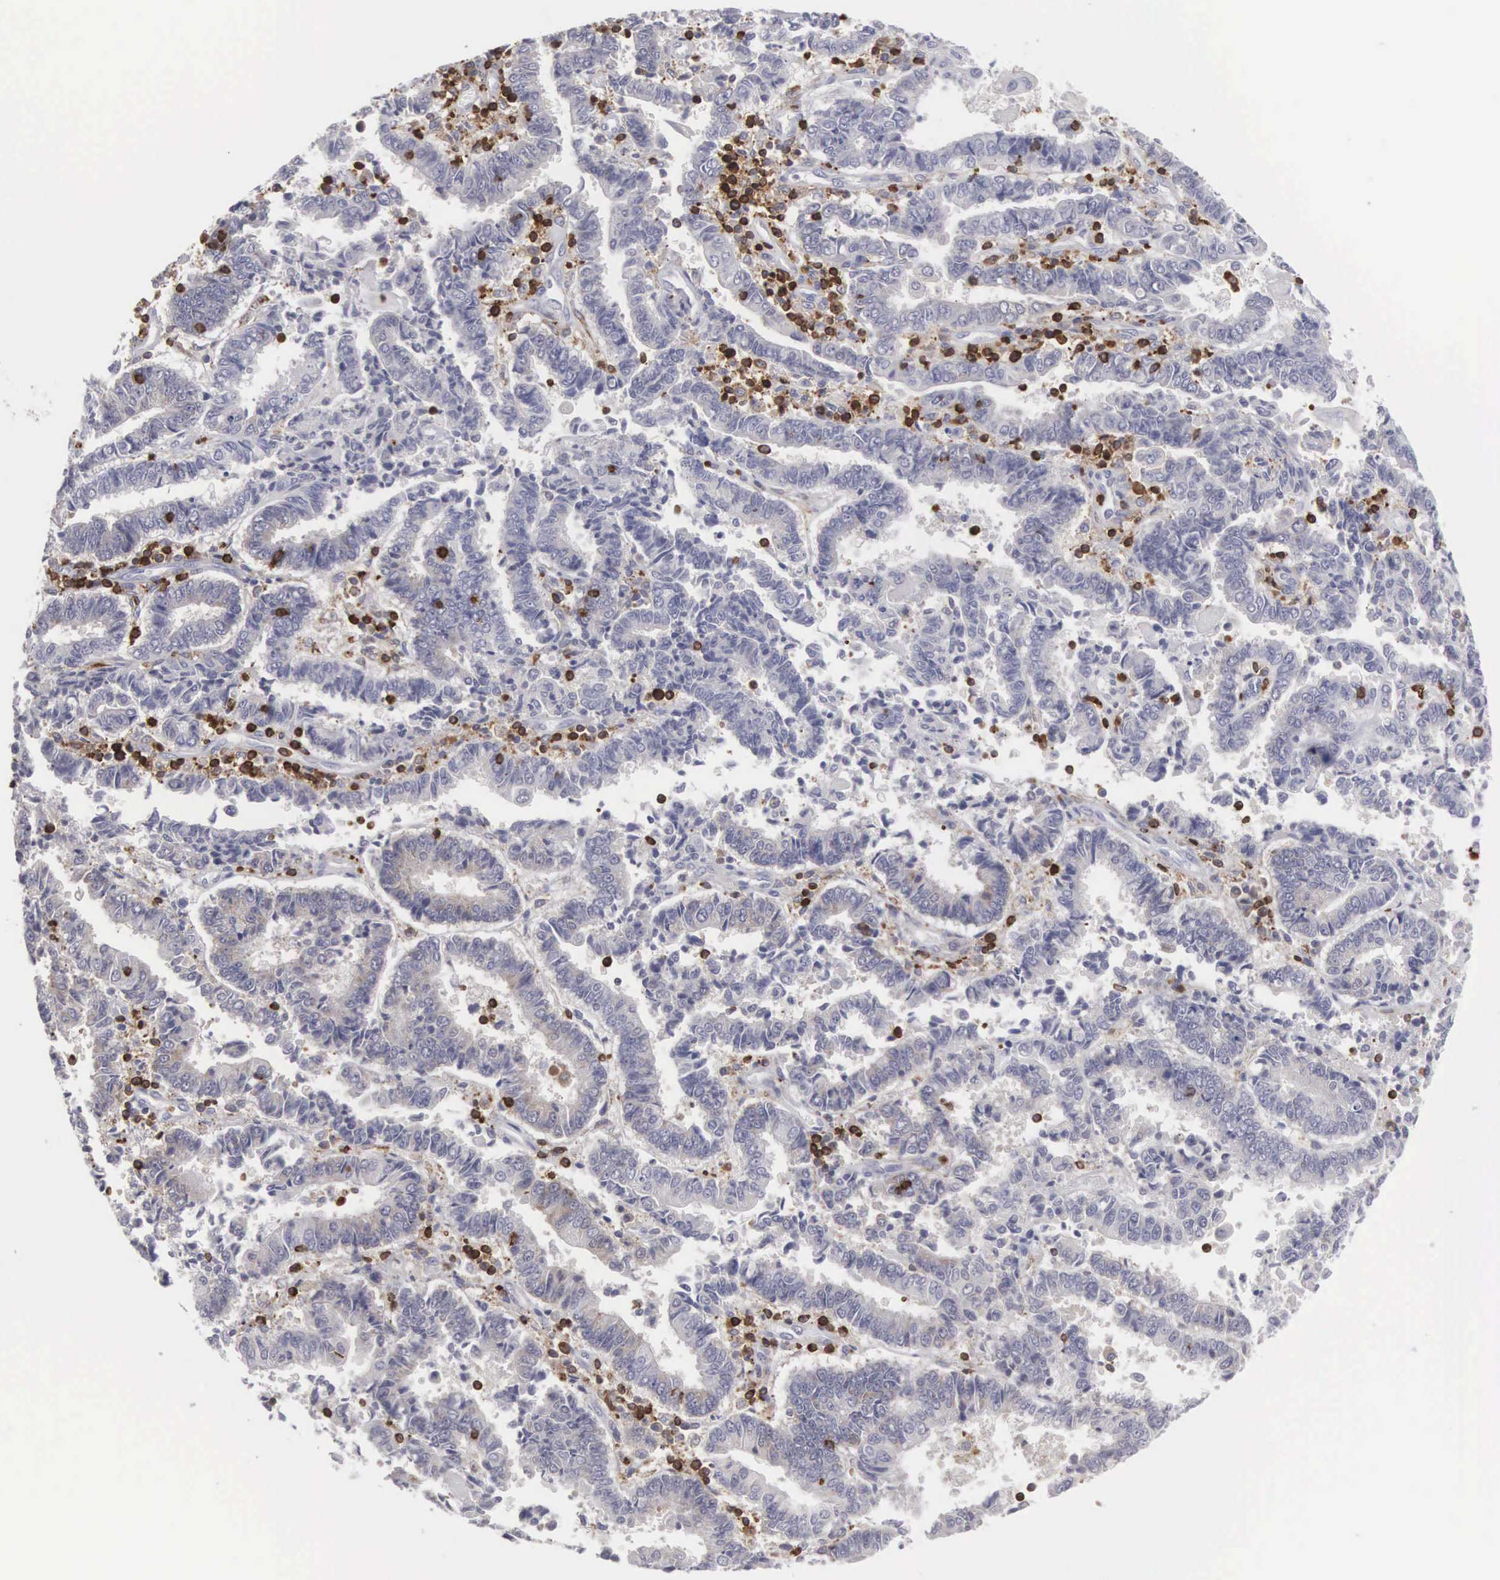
{"staining": {"intensity": "weak", "quantity": "25%-75%", "location": "cytoplasmic/membranous"}, "tissue": "endometrial cancer", "cell_type": "Tumor cells", "image_type": "cancer", "snomed": [{"axis": "morphology", "description": "Adenocarcinoma, NOS"}, {"axis": "topography", "description": "Endometrium"}], "caption": "This micrograph reveals adenocarcinoma (endometrial) stained with immunohistochemistry to label a protein in brown. The cytoplasmic/membranous of tumor cells show weak positivity for the protein. Nuclei are counter-stained blue.", "gene": "SH3BP1", "patient": {"sex": "female", "age": 75}}